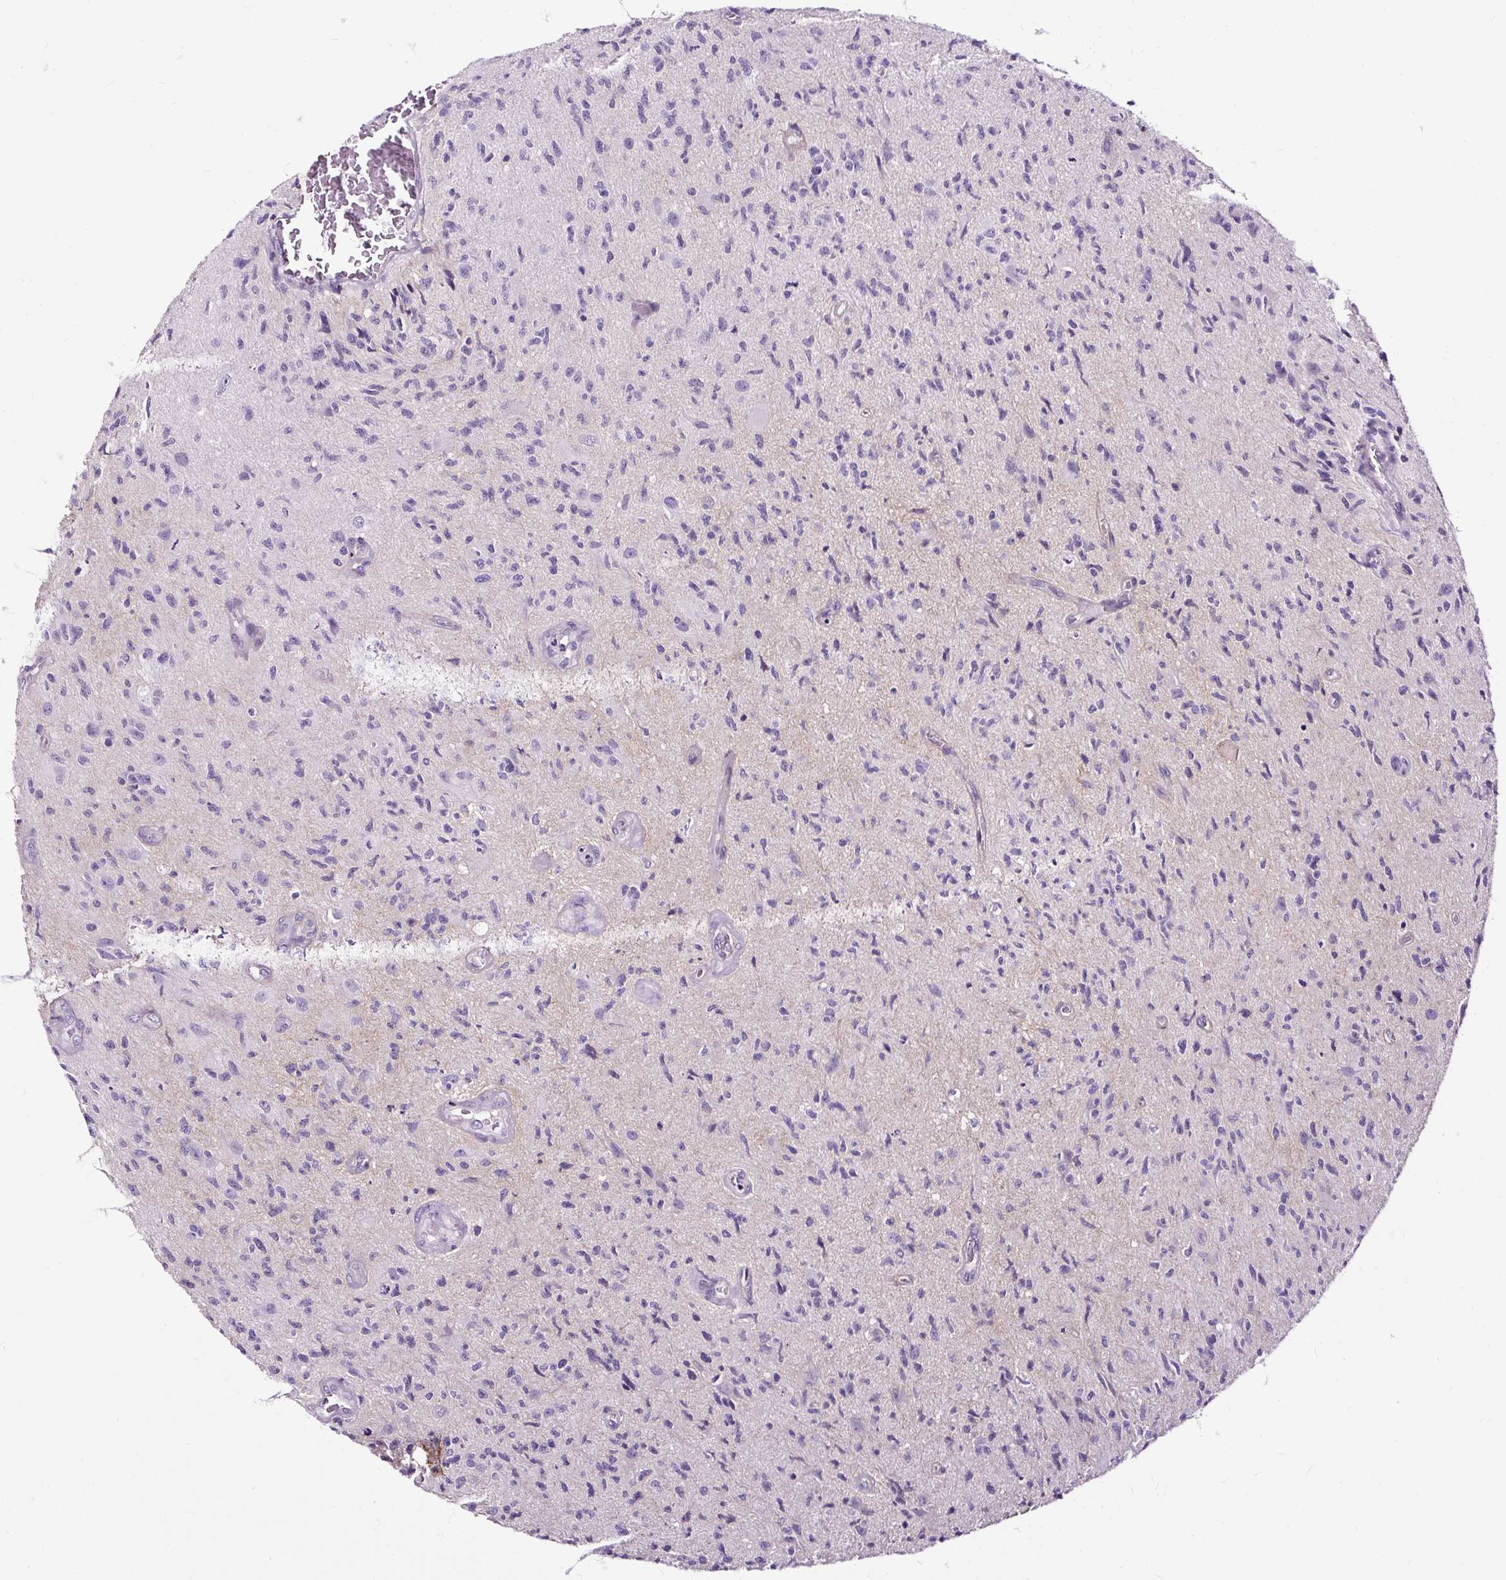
{"staining": {"intensity": "negative", "quantity": "none", "location": "none"}, "tissue": "glioma", "cell_type": "Tumor cells", "image_type": "cancer", "snomed": [{"axis": "morphology", "description": "Glioma, malignant, High grade"}, {"axis": "topography", "description": "Brain"}], "caption": "IHC image of neoplastic tissue: human malignant glioma (high-grade) stained with DAB shows no significant protein positivity in tumor cells. (Brightfield microscopy of DAB (3,3'-diaminobenzidine) immunohistochemistry (IHC) at high magnification).", "gene": "SLC7A8", "patient": {"sex": "male", "age": 67}}